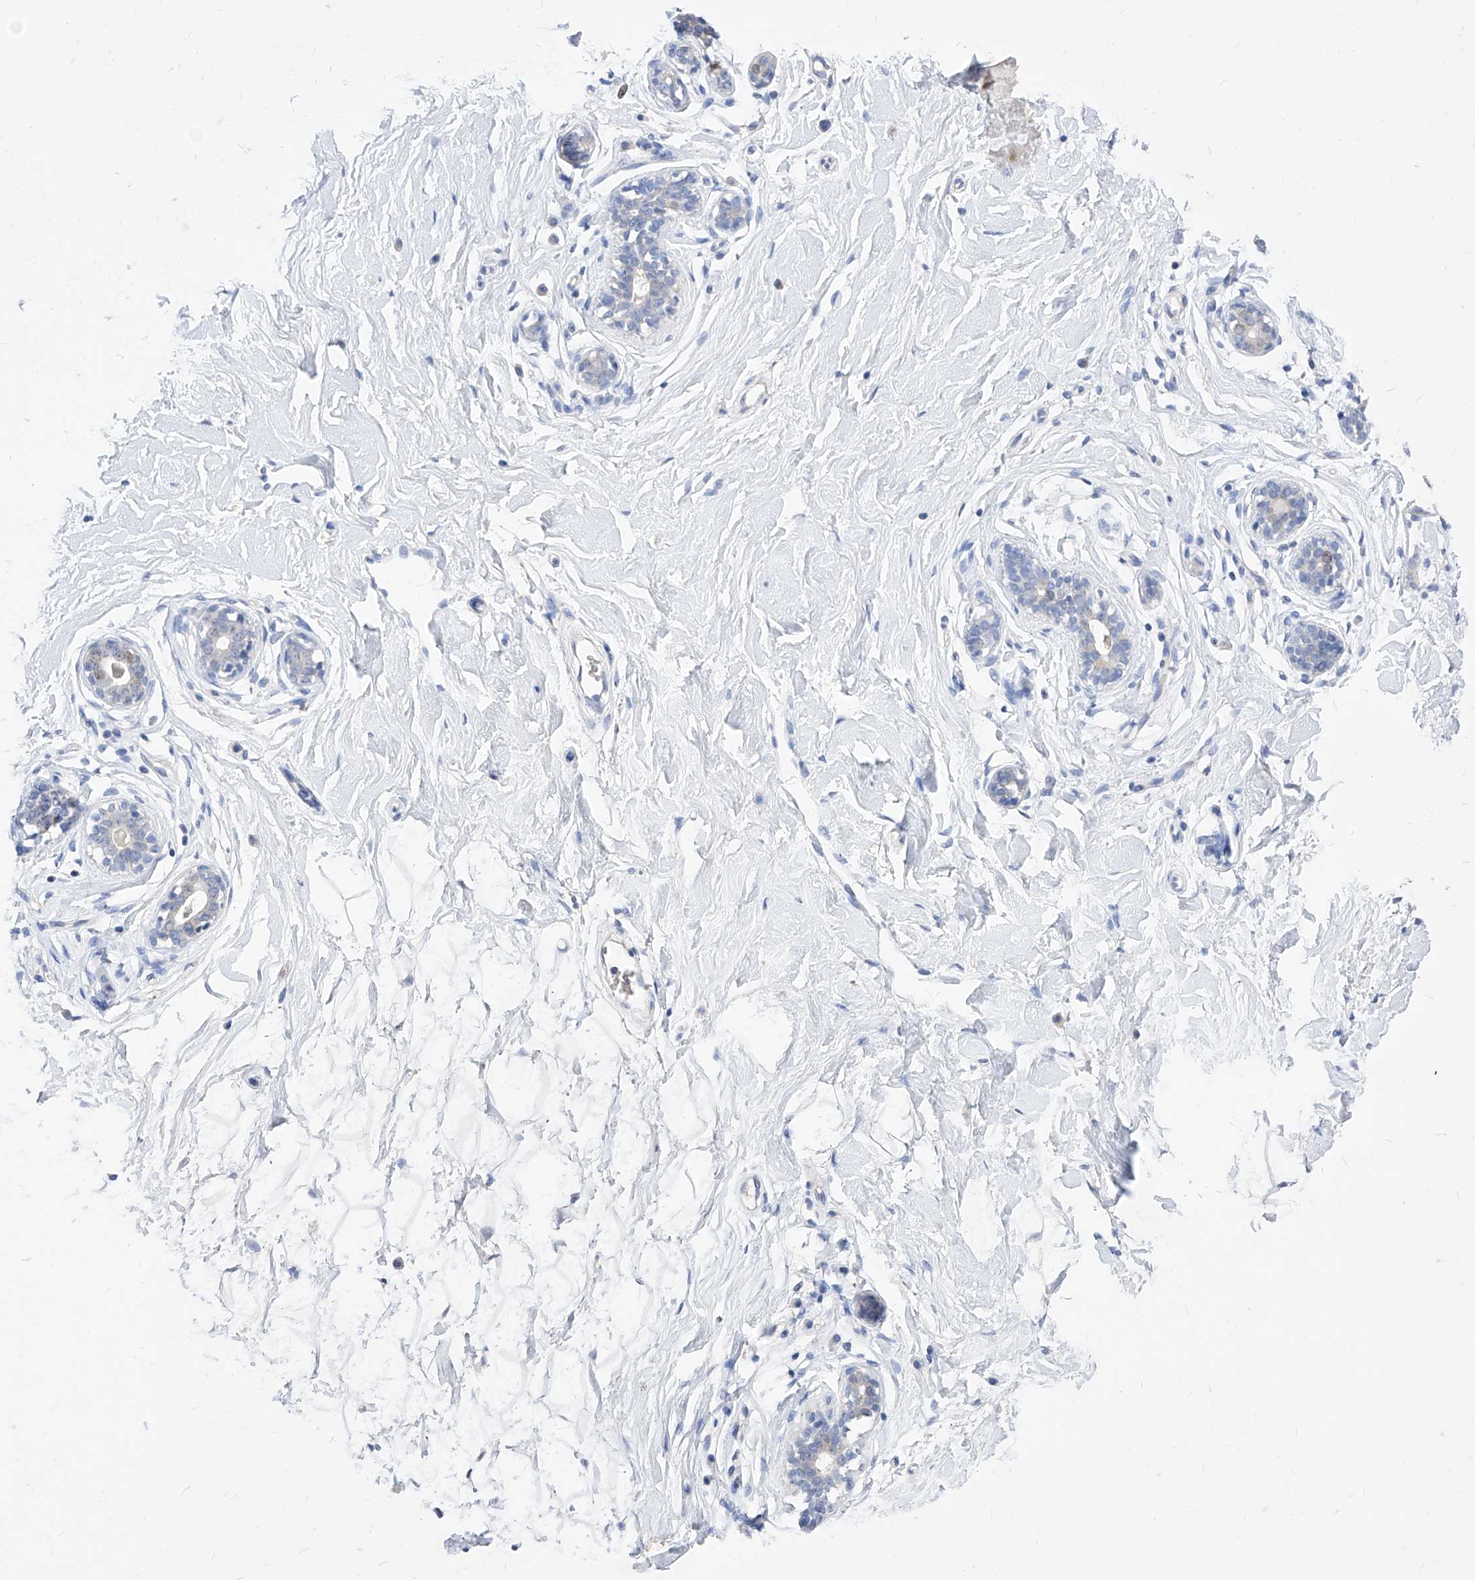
{"staining": {"intensity": "negative", "quantity": "none", "location": "none"}, "tissue": "breast", "cell_type": "Adipocytes", "image_type": "normal", "snomed": [{"axis": "morphology", "description": "Normal tissue, NOS"}, {"axis": "morphology", "description": "Adenoma, NOS"}, {"axis": "topography", "description": "Breast"}], "caption": "Breast was stained to show a protein in brown. There is no significant positivity in adipocytes. (Brightfield microscopy of DAB (3,3'-diaminobenzidine) immunohistochemistry at high magnification).", "gene": "VAX1", "patient": {"sex": "female", "age": 23}}